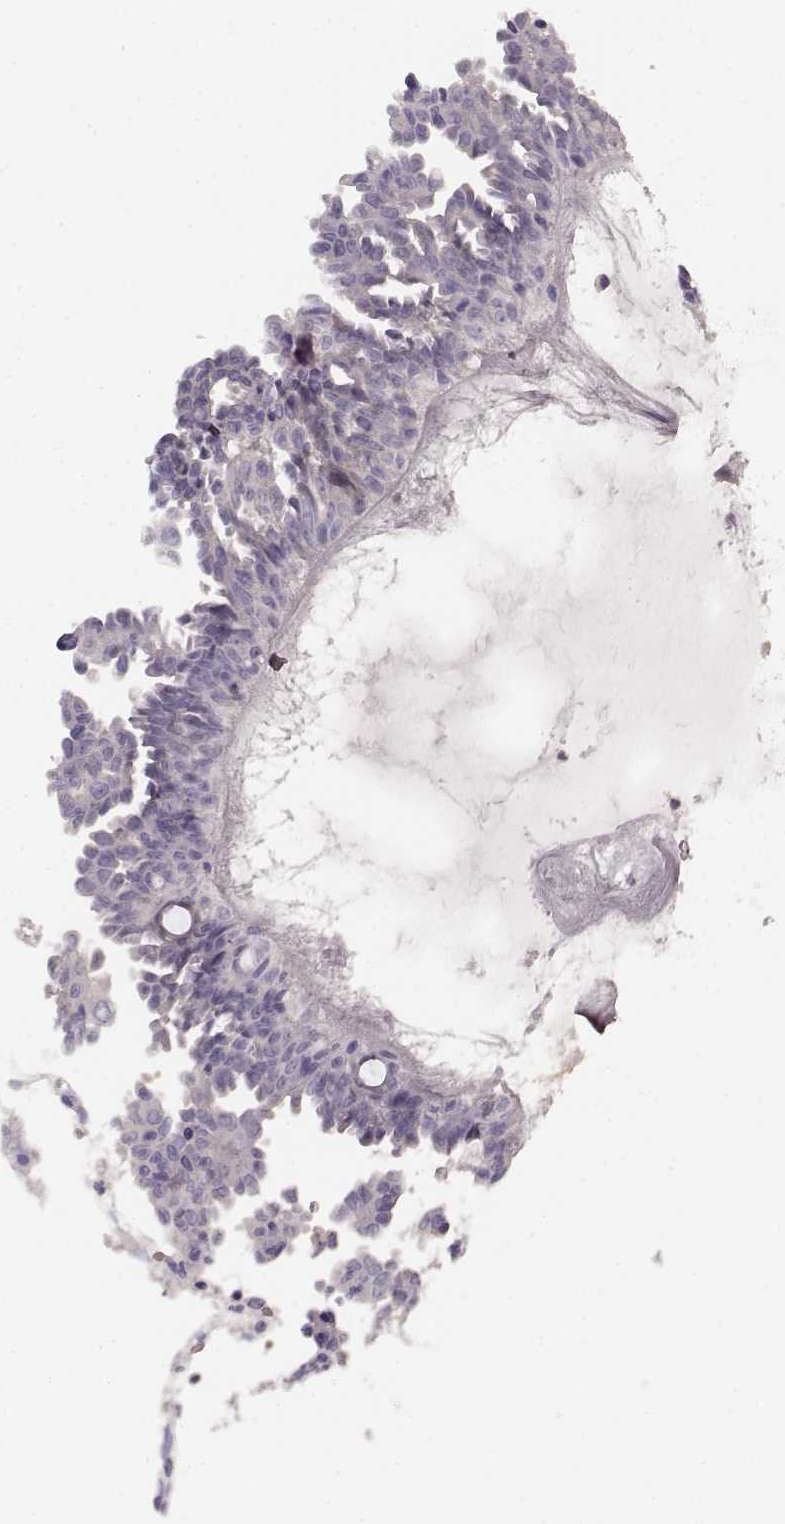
{"staining": {"intensity": "negative", "quantity": "none", "location": "none"}, "tissue": "ovarian cancer", "cell_type": "Tumor cells", "image_type": "cancer", "snomed": [{"axis": "morphology", "description": "Cystadenocarcinoma, serous, NOS"}, {"axis": "topography", "description": "Ovary"}], "caption": "Immunohistochemistry (IHC) micrograph of serous cystadenocarcinoma (ovarian) stained for a protein (brown), which displays no expression in tumor cells.", "gene": "PRKCE", "patient": {"sex": "female", "age": 71}}